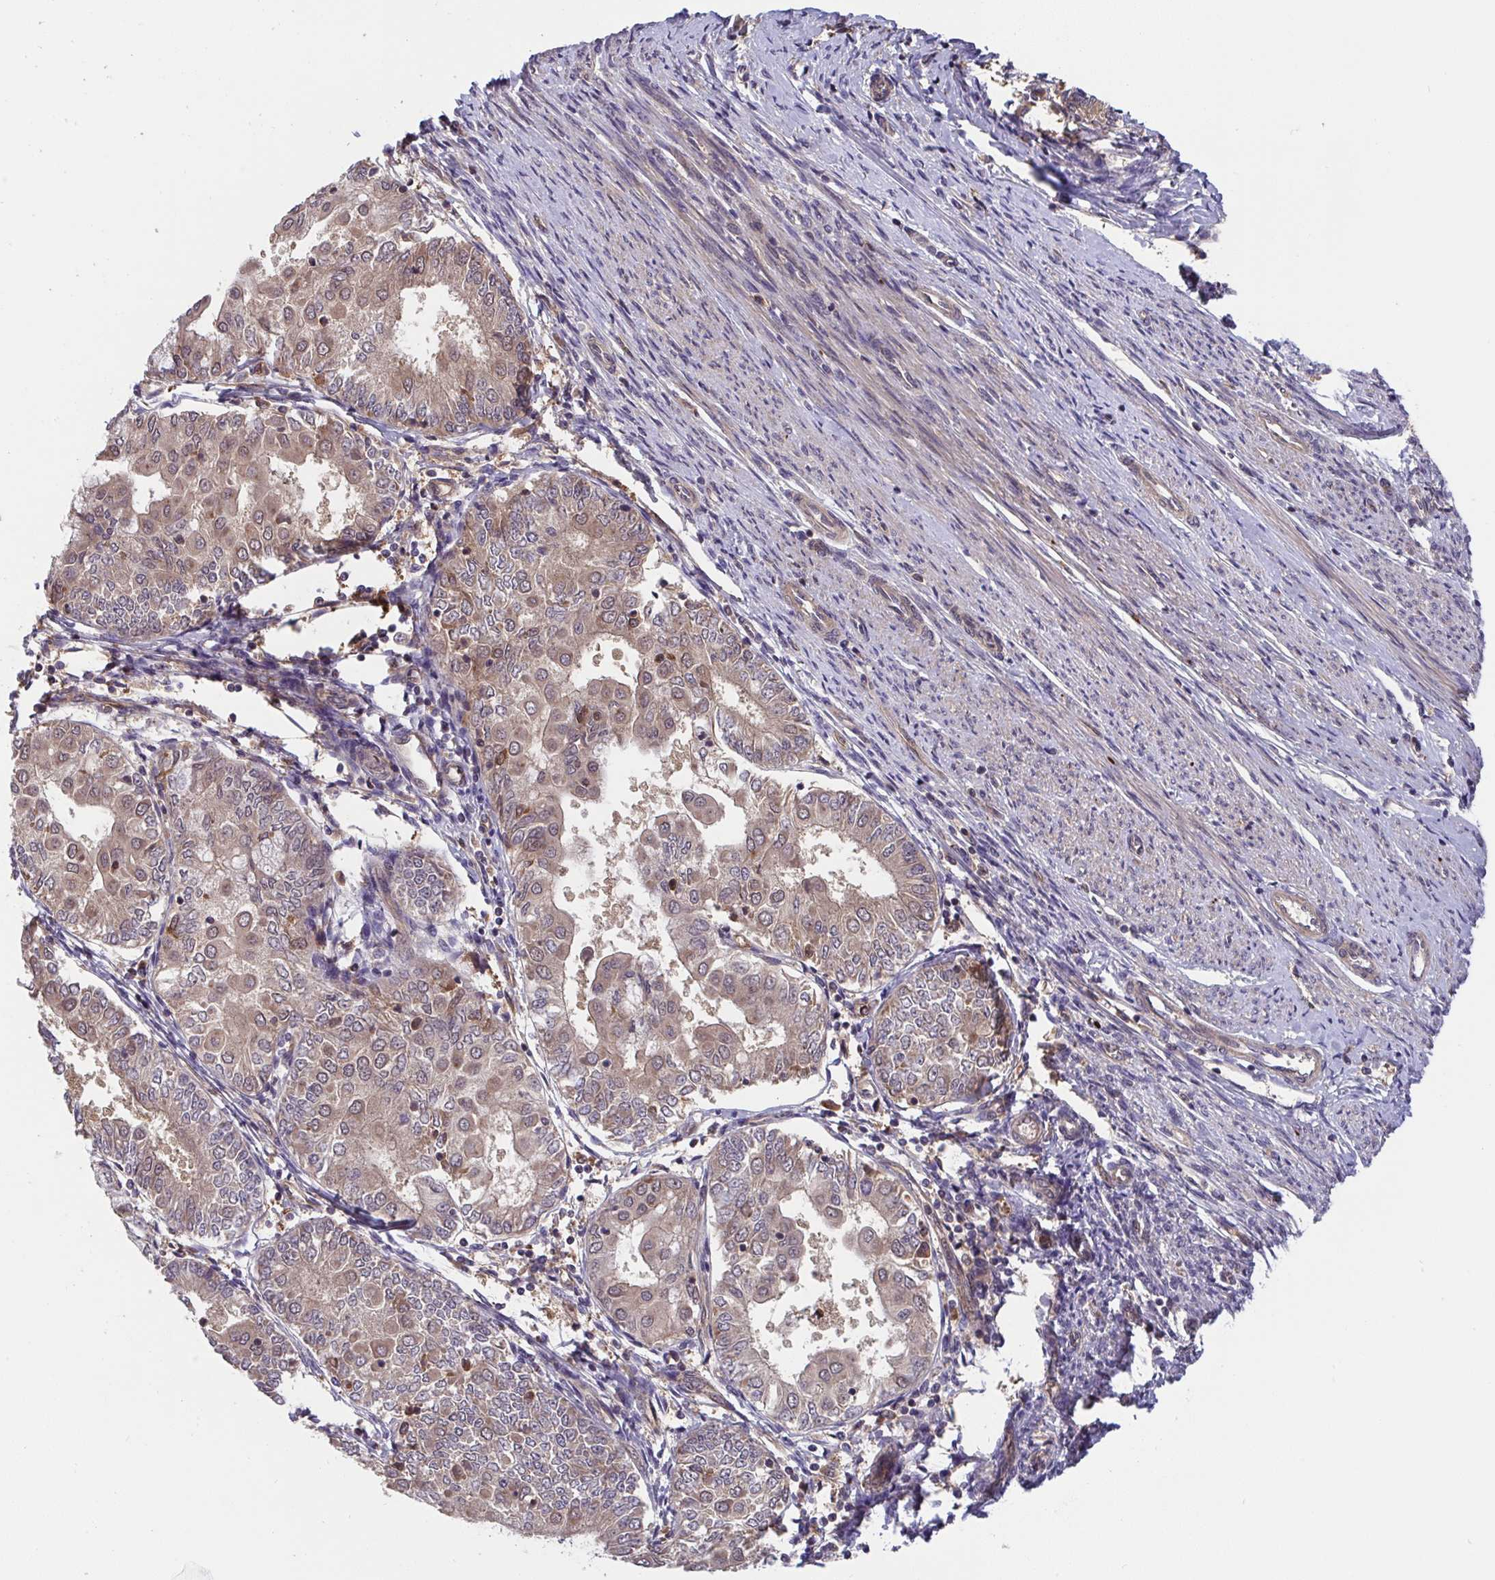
{"staining": {"intensity": "weak", "quantity": ">75%", "location": "cytoplasmic/membranous,nuclear"}, "tissue": "endometrial cancer", "cell_type": "Tumor cells", "image_type": "cancer", "snomed": [{"axis": "morphology", "description": "Adenocarcinoma, NOS"}, {"axis": "topography", "description": "Endometrium"}], "caption": "Adenocarcinoma (endometrial) tissue shows weak cytoplasmic/membranous and nuclear expression in about >75% of tumor cells", "gene": "TIGAR", "patient": {"sex": "female", "age": 68}}